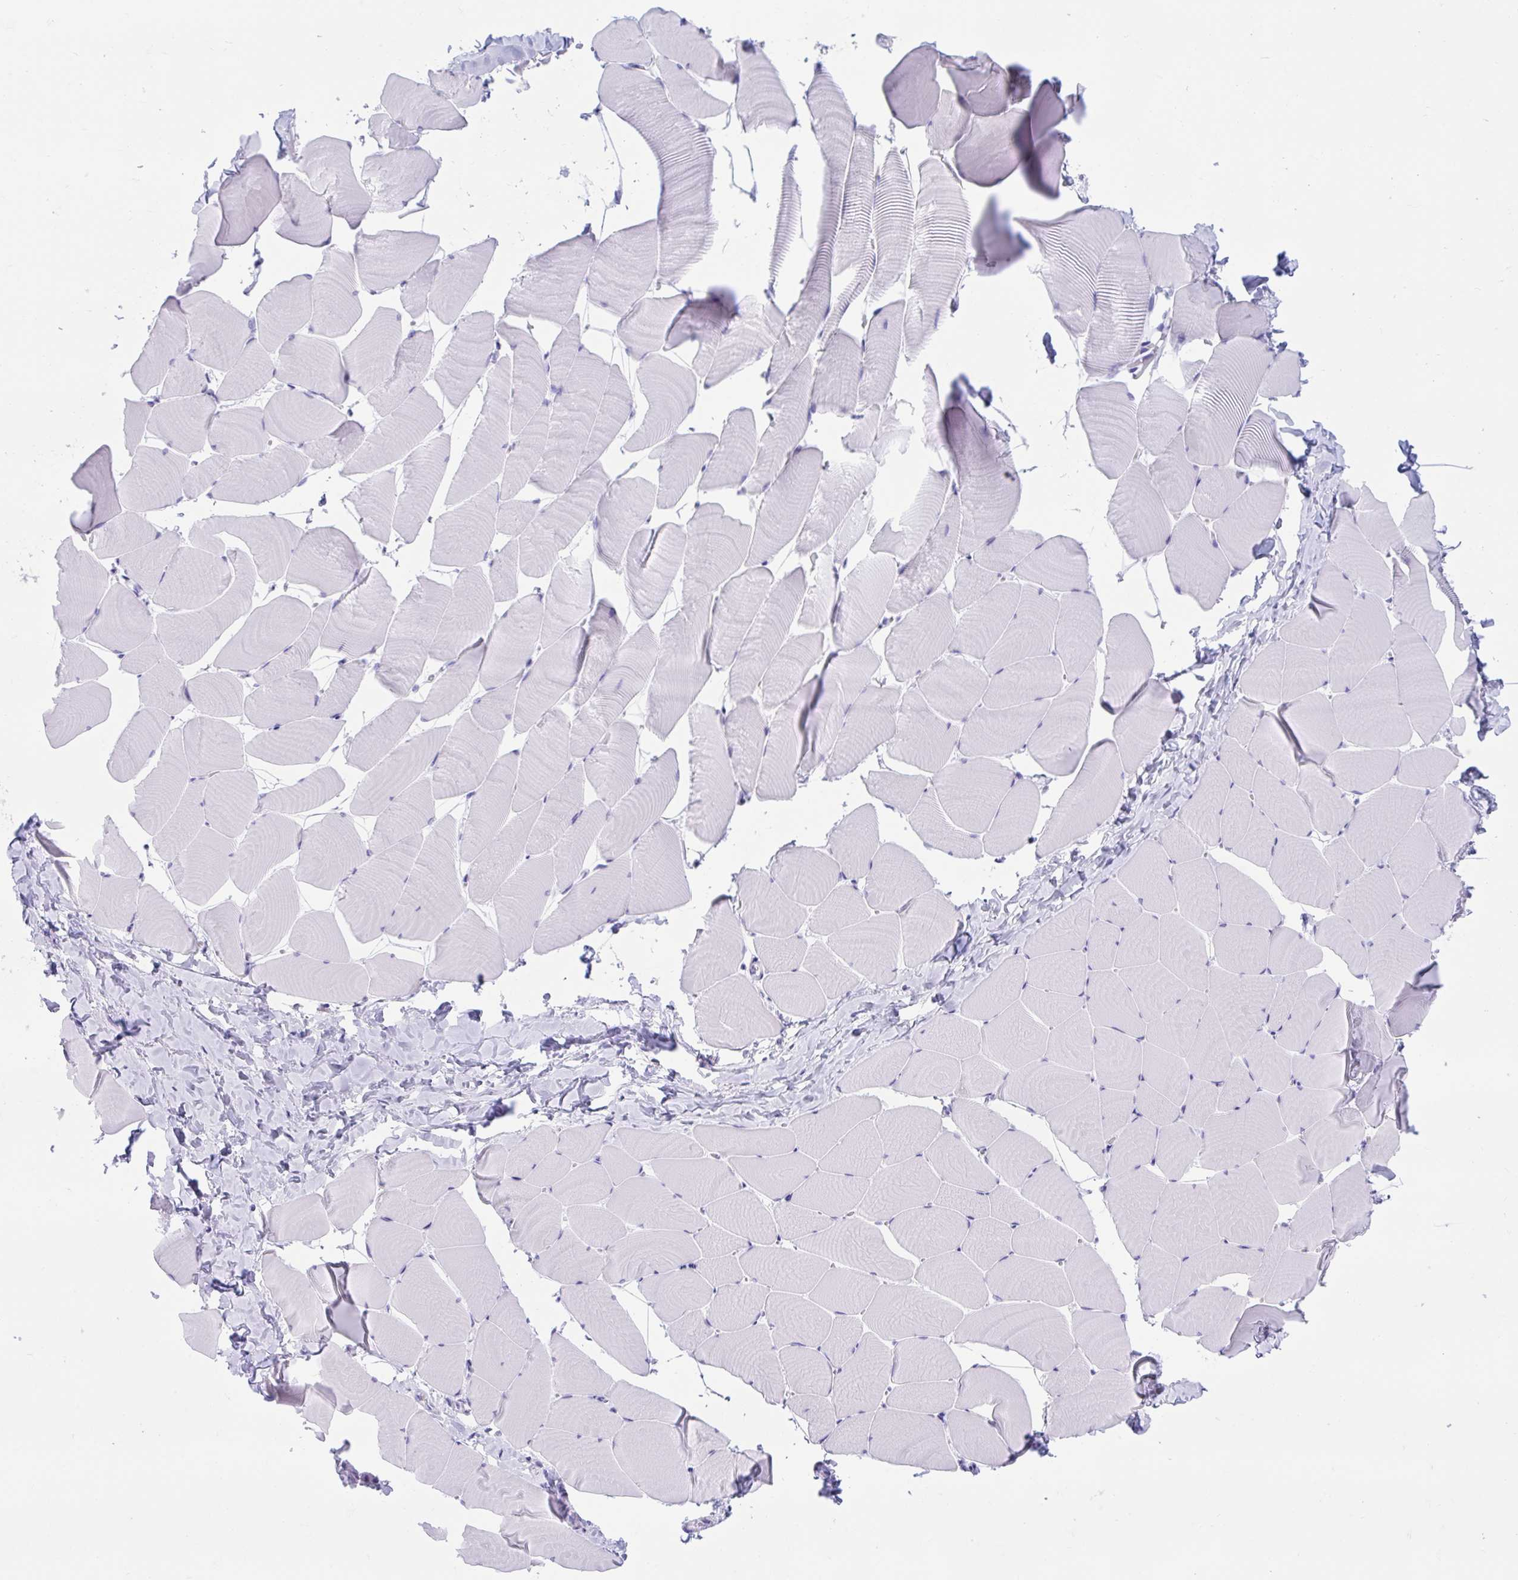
{"staining": {"intensity": "strong", "quantity": "<25%", "location": "cytoplasmic/membranous"}, "tissue": "skeletal muscle", "cell_type": "Myocytes", "image_type": "normal", "snomed": [{"axis": "morphology", "description": "Normal tissue, NOS"}, {"axis": "topography", "description": "Skeletal muscle"}], "caption": "Protein analysis of benign skeletal muscle demonstrates strong cytoplasmic/membranous expression in approximately <25% of myocytes.", "gene": "TMEM35A", "patient": {"sex": "male", "age": 25}}